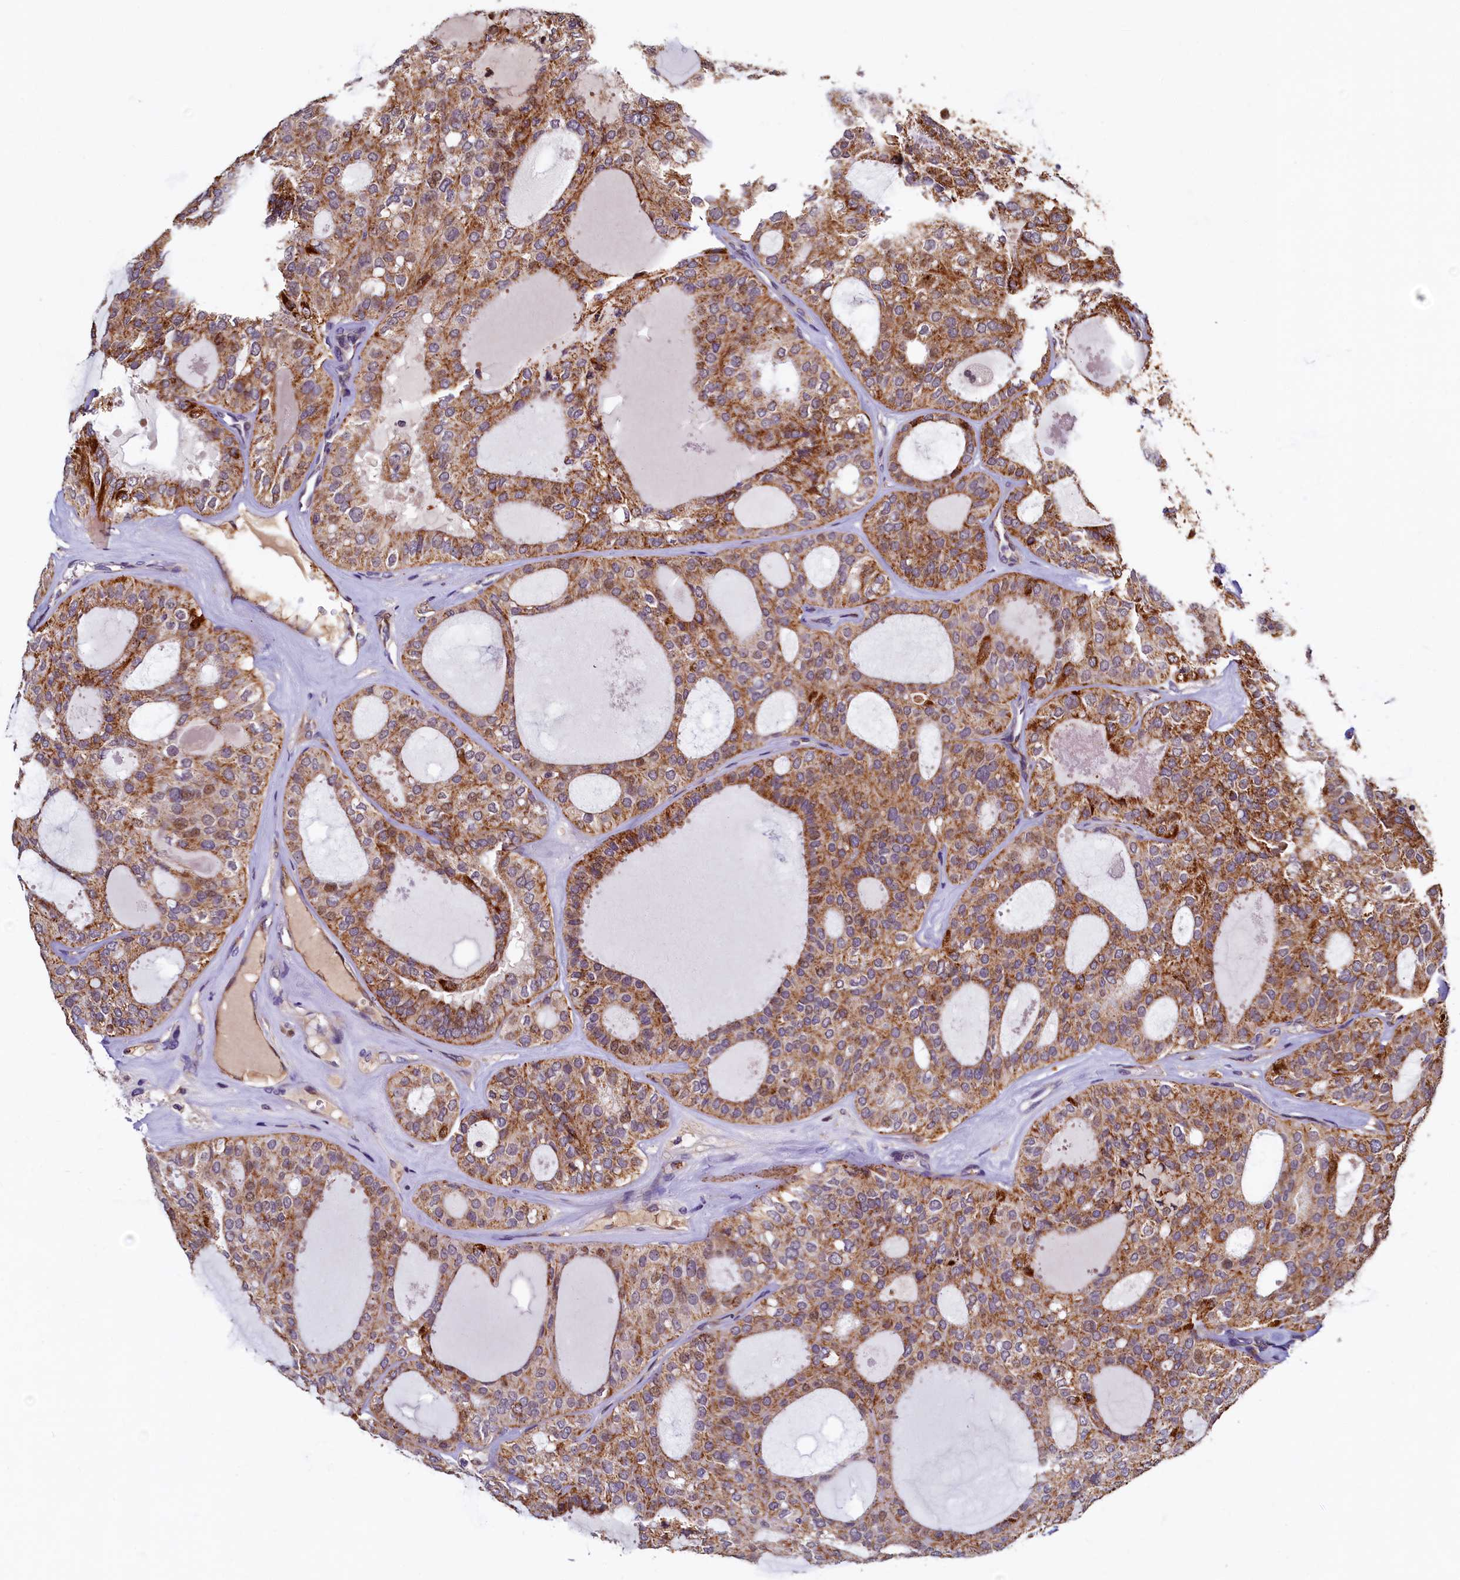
{"staining": {"intensity": "moderate", "quantity": ">75%", "location": "cytoplasmic/membranous"}, "tissue": "thyroid cancer", "cell_type": "Tumor cells", "image_type": "cancer", "snomed": [{"axis": "morphology", "description": "Follicular adenoma carcinoma, NOS"}, {"axis": "topography", "description": "Thyroid gland"}], "caption": "Thyroid cancer (follicular adenoma carcinoma) stained with a brown dye demonstrates moderate cytoplasmic/membranous positive staining in approximately >75% of tumor cells.", "gene": "NCKAP5L", "patient": {"sex": "male", "age": 75}}